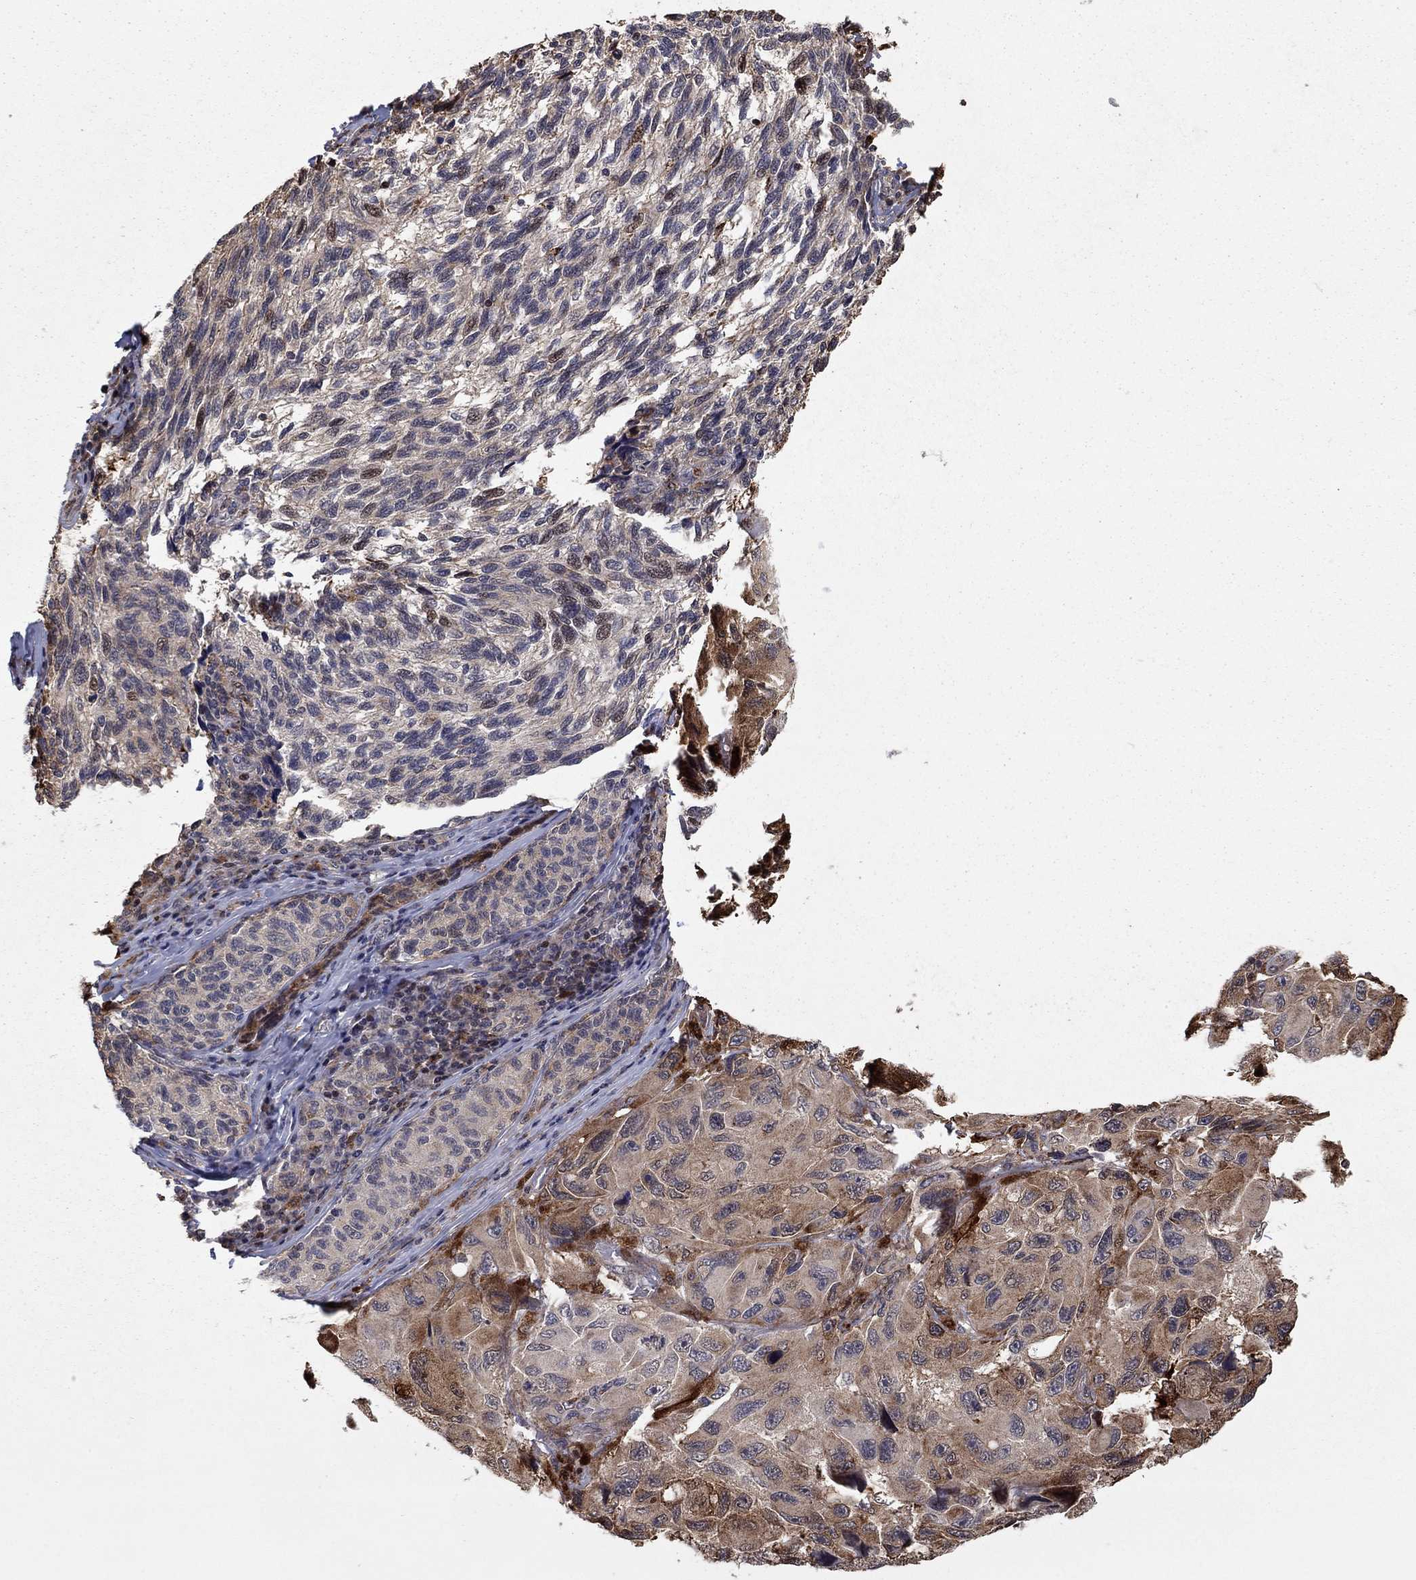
{"staining": {"intensity": "moderate", "quantity": "25%-75%", "location": "cytoplasmic/membranous"}, "tissue": "melanoma", "cell_type": "Tumor cells", "image_type": "cancer", "snomed": [{"axis": "morphology", "description": "Malignant melanoma, NOS"}, {"axis": "topography", "description": "Skin"}], "caption": "Malignant melanoma tissue exhibits moderate cytoplasmic/membranous positivity in approximately 25%-75% of tumor cells, visualized by immunohistochemistry.", "gene": "LPCAT4", "patient": {"sex": "female", "age": 73}}